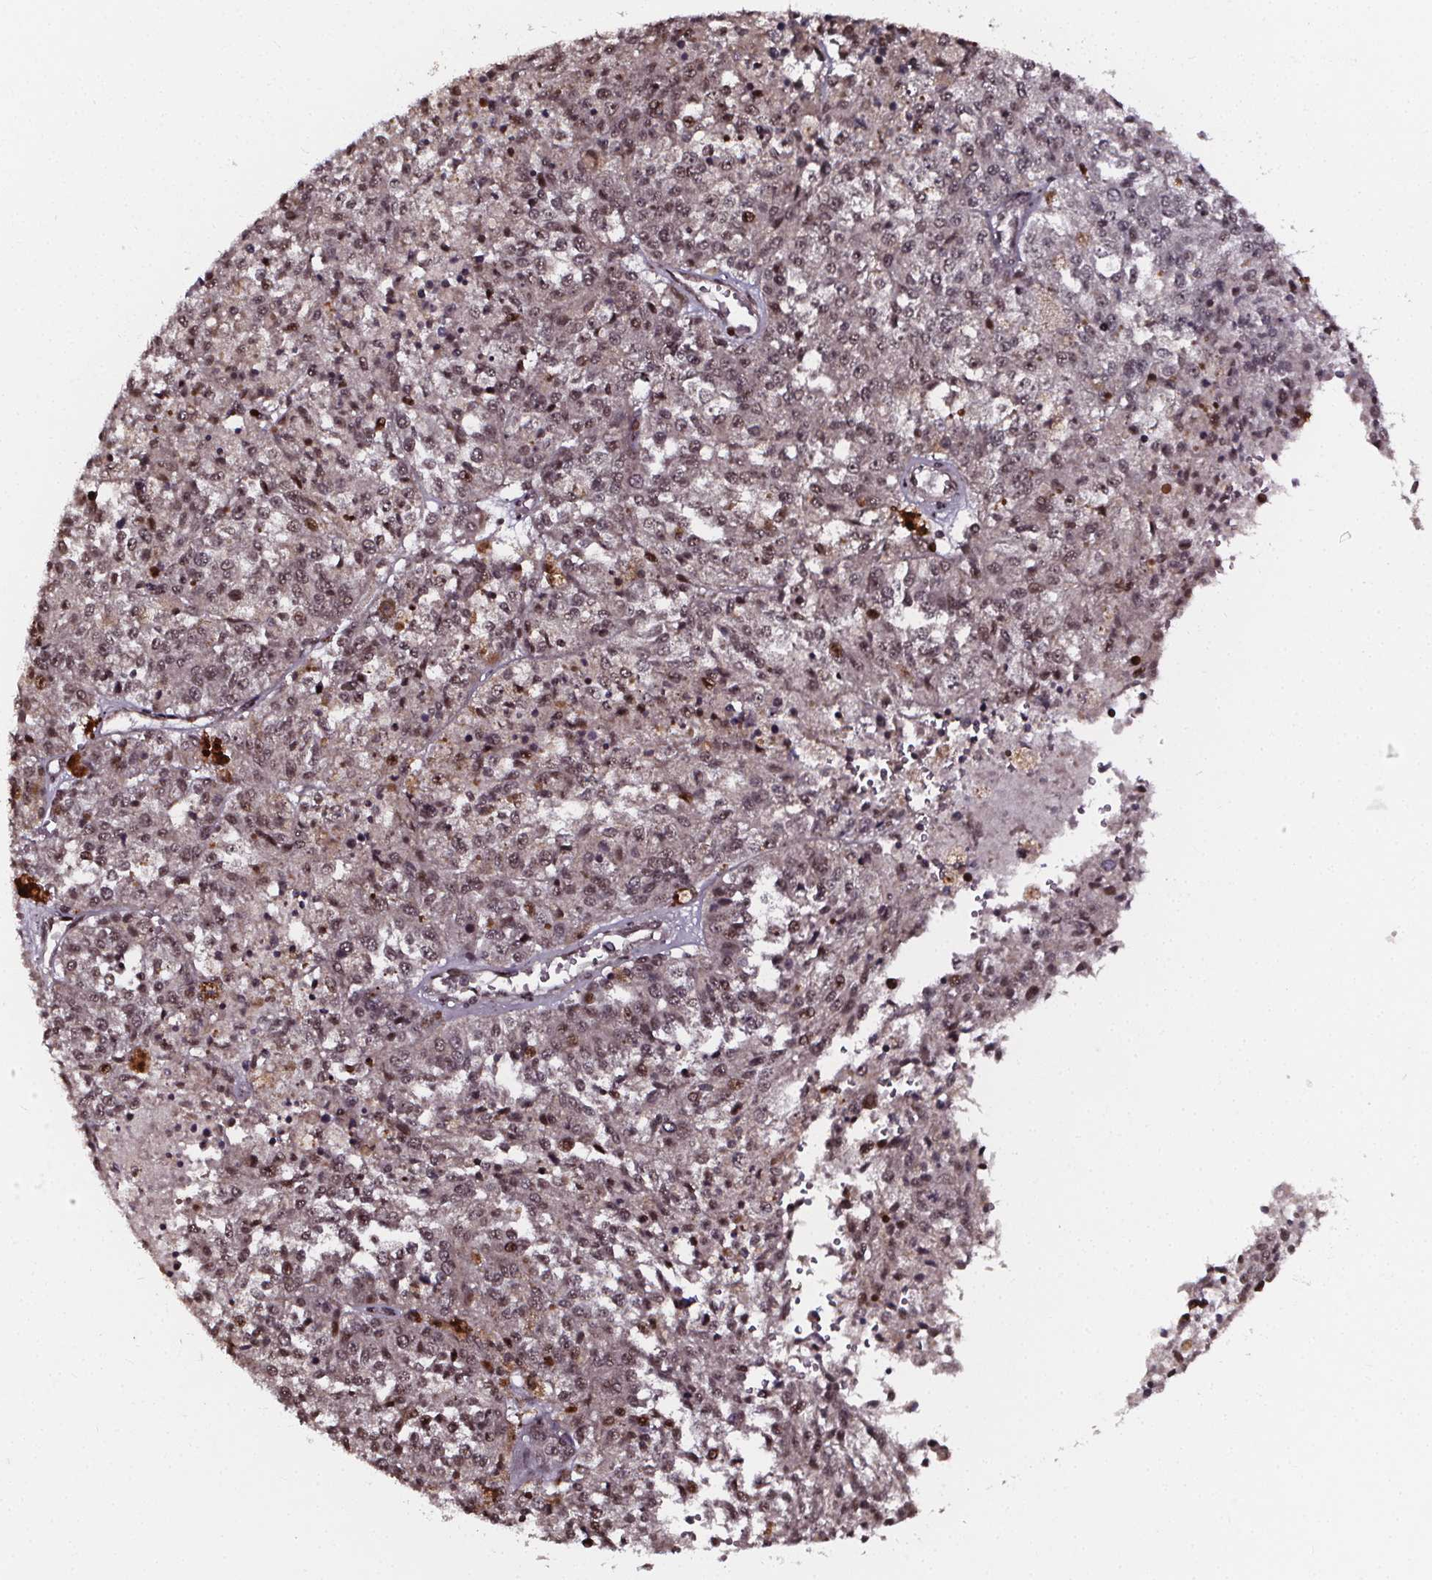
{"staining": {"intensity": "weak", "quantity": "<25%", "location": "nuclear"}, "tissue": "melanoma", "cell_type": "Tumor cells", "image_type": "cancer", "snomed": [{"axis": "morphology", "description": "Malignant melanoma, Metastatic site"}, {"axis": "topography", "description": "Lymph node"}], "caption": "Immunohistochemical staining of malignant melanoma (metastatic site) reveals no significant staining in tumor cells.", "gene": "DDIT3", "patient": {"sex": "female", "age": 64}}